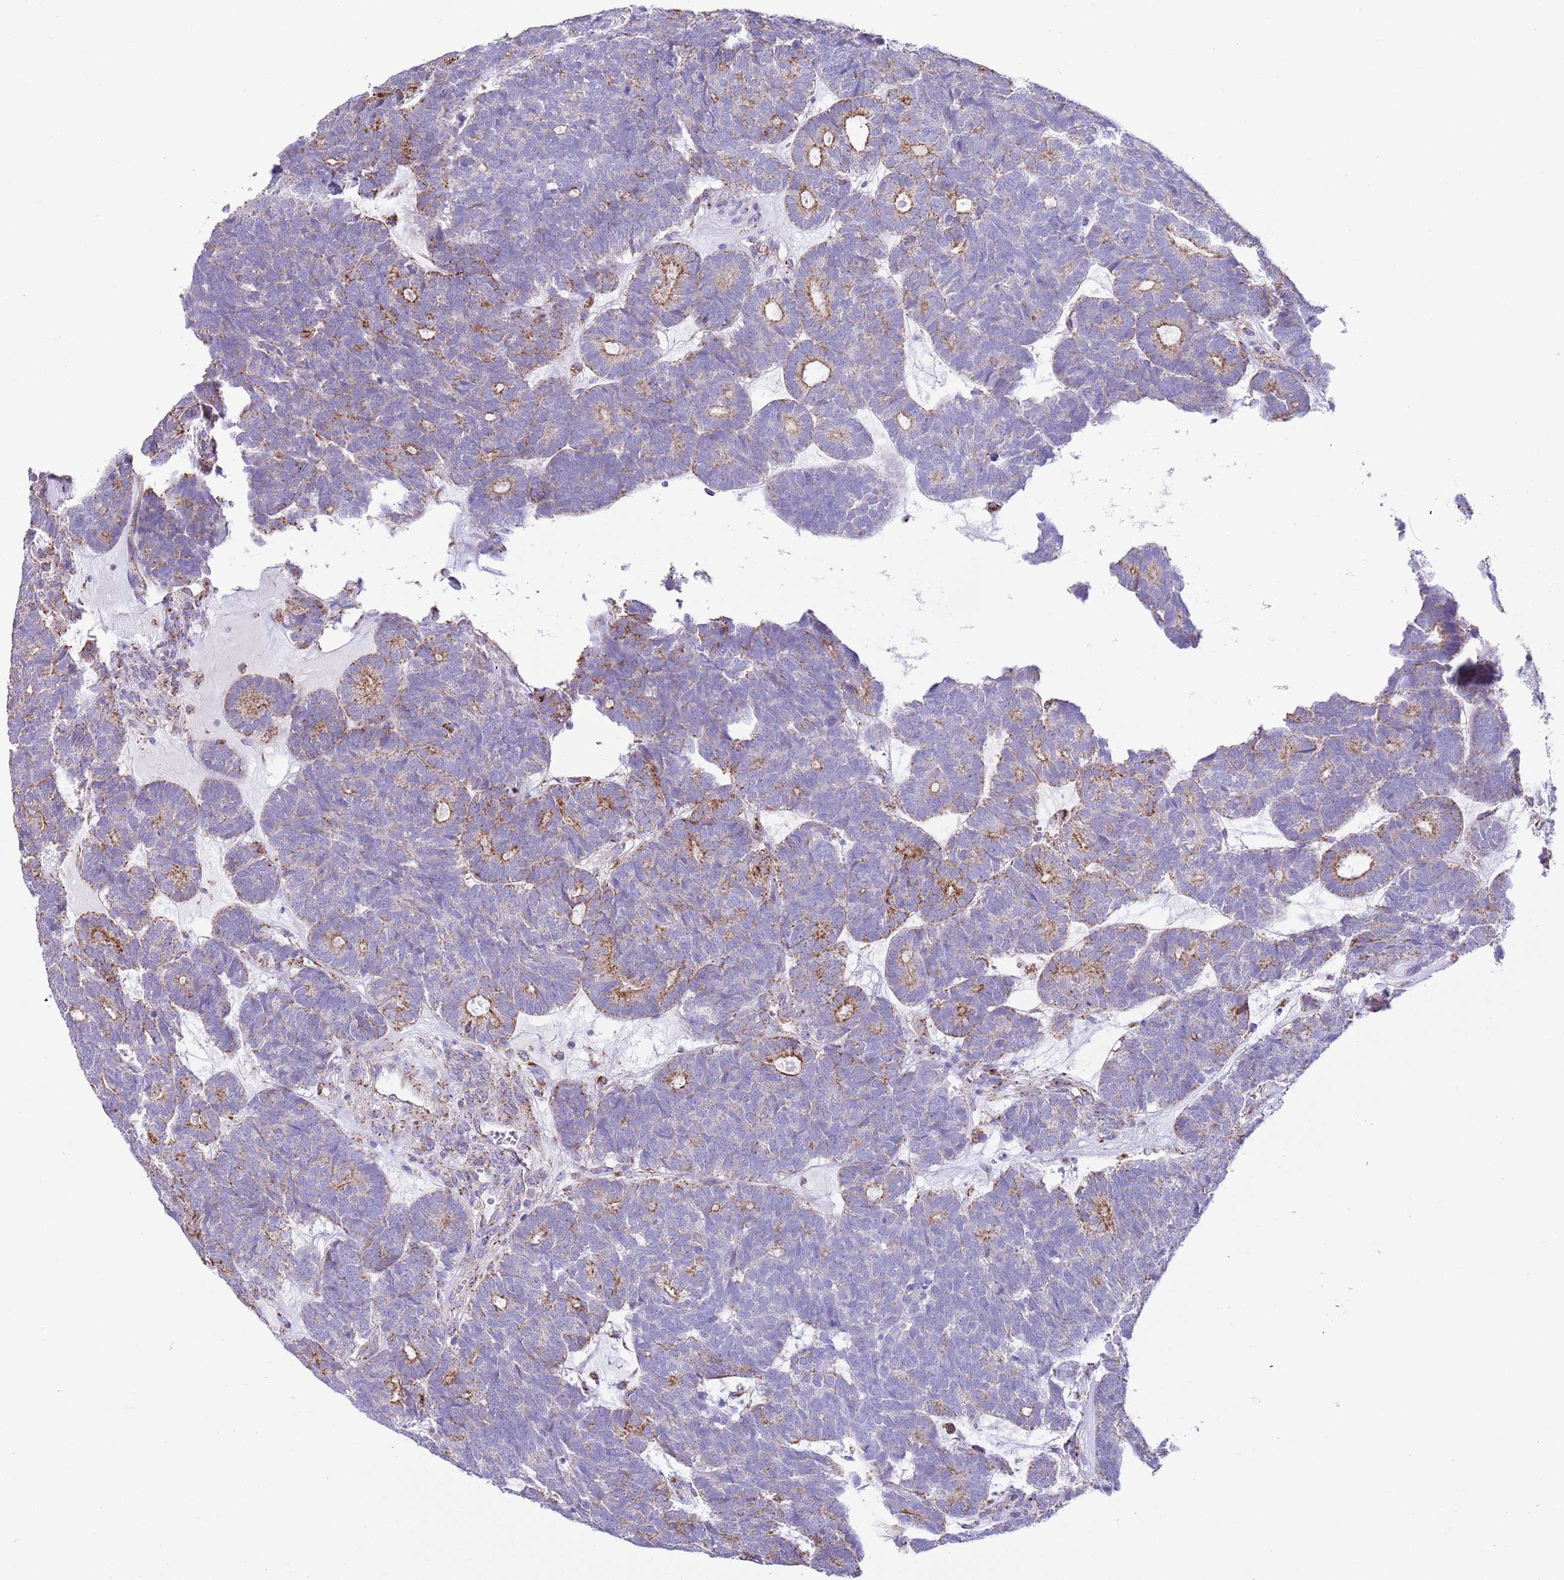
{"staining": {"intensity": "moderate", "quantity": "<25%", "location": "cytoplasmic/membranous"}, "tissue": "head and neck cancer", "cell_type": "Tumor cells", "image_type": "cancer", "snomed": [{"axis": "morphology", "description": "Adenocarcinoma, NOS"}, {"axis": "topography", "description": "Head-Neck"}], "caption": "IHC histopathology image of head and neck adenocarcinoma stained for a protein (brown), which demonstrates low levels of moderate cytoplasmic/membranous expression in approximately <25% of tumor cells.", "gene": "SS18L2", "patient": {"sex": "female", "age": 81}}